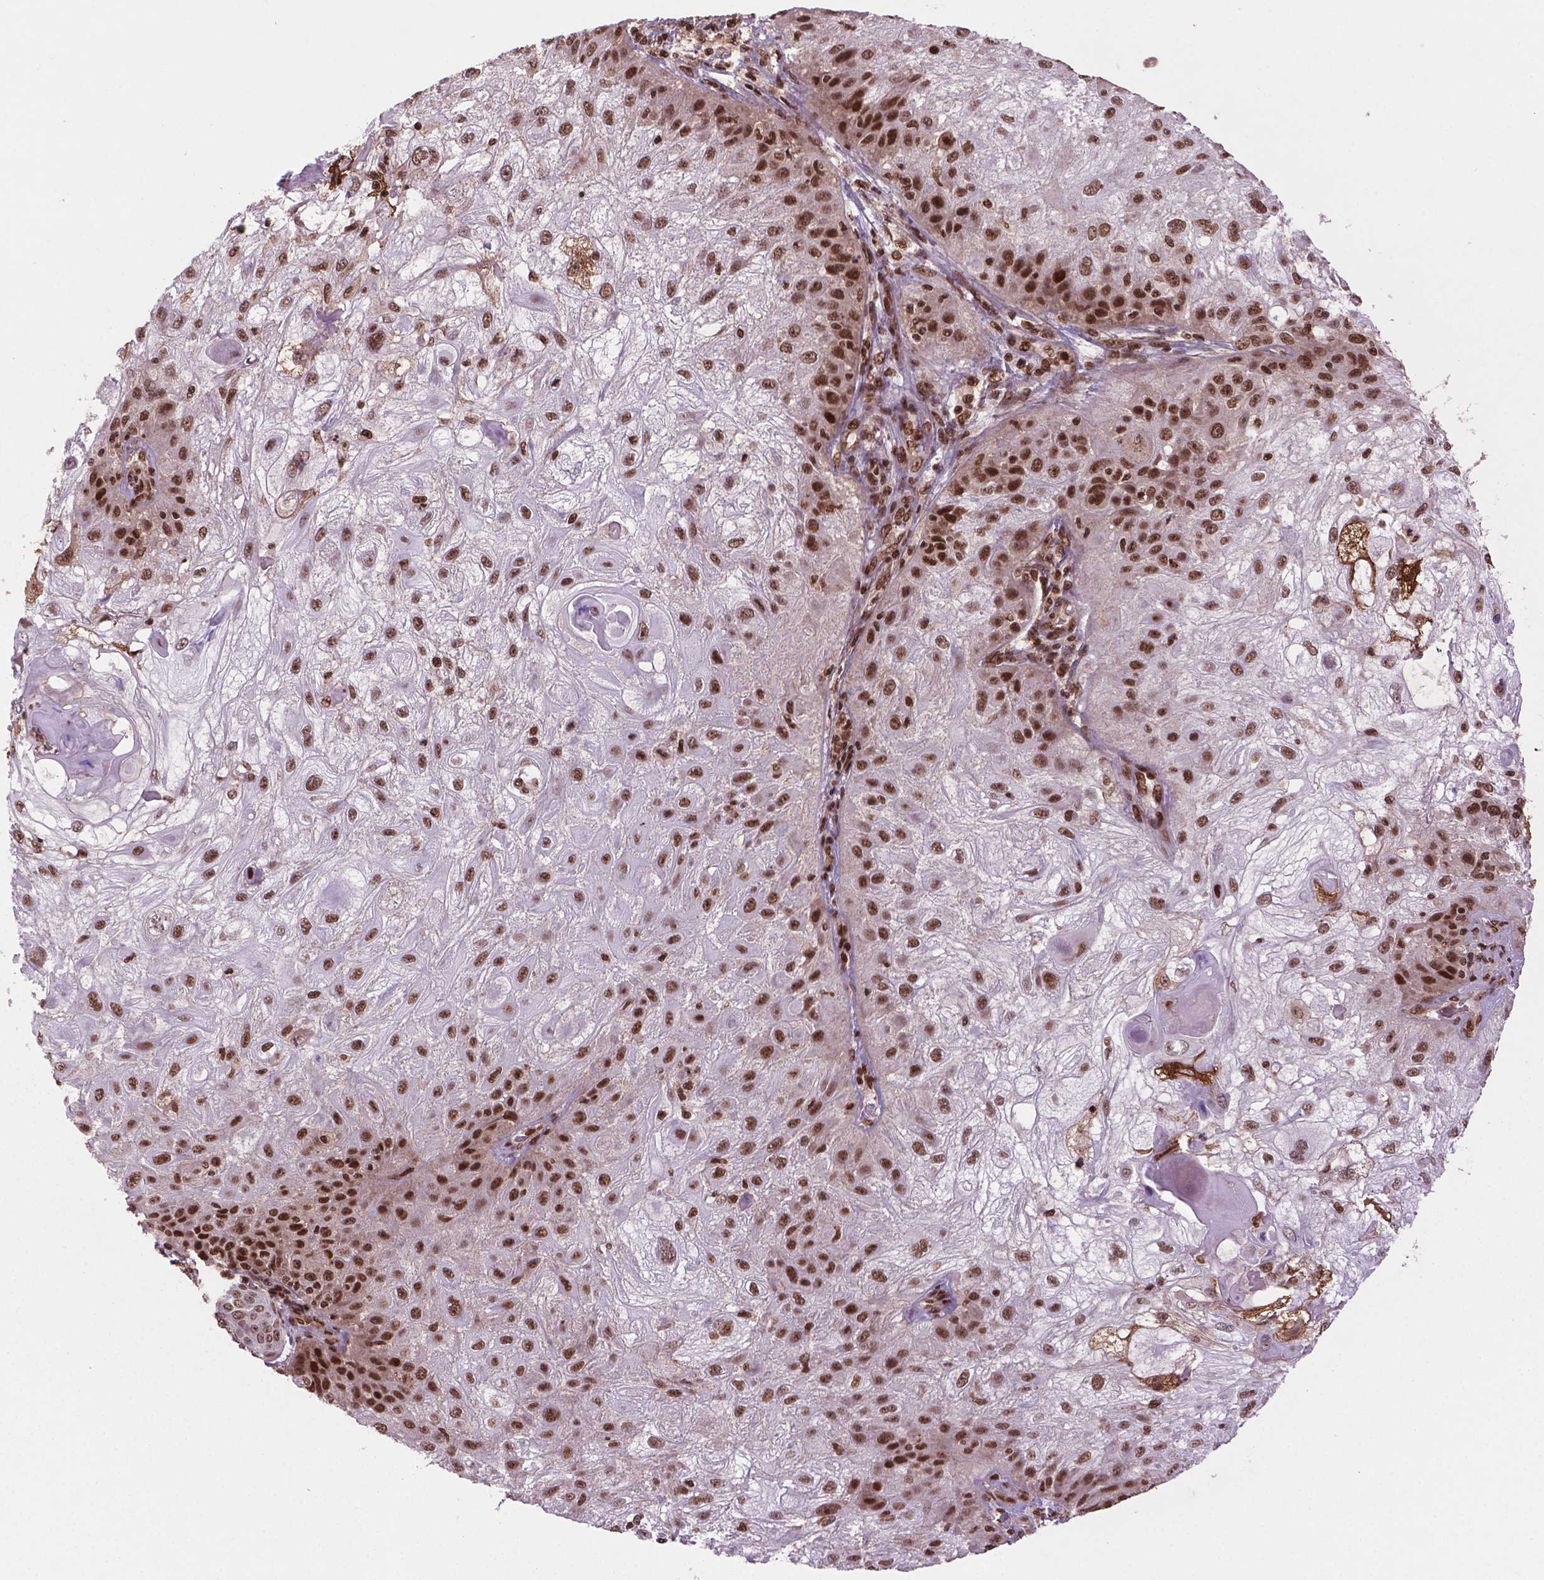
{"staining": {"intensity": "strong", "quantity": ">75%", "location": "nuclear"}, "tissue": "skin cancer", "cell_type": "Tumor cells", "image_type": "cancer", "snomed": [{"axis": "morphology", "description": "Normal tissue, NOS"}, {"axis": "morphology", "description": "Squamous cell carcinoma, NOS"}, {"axis": "topography", "description": "Skin"}], "caption": "Immunohistochemistry (IHC) histopathology image of skin squamous cell carcinoma stained for a protein (brown), which exhibits high levels of strong nuclear staining in about >75% of tumor cells.", "gene": "SIRT6", "patient": {"sex": "female", "age": 83}}